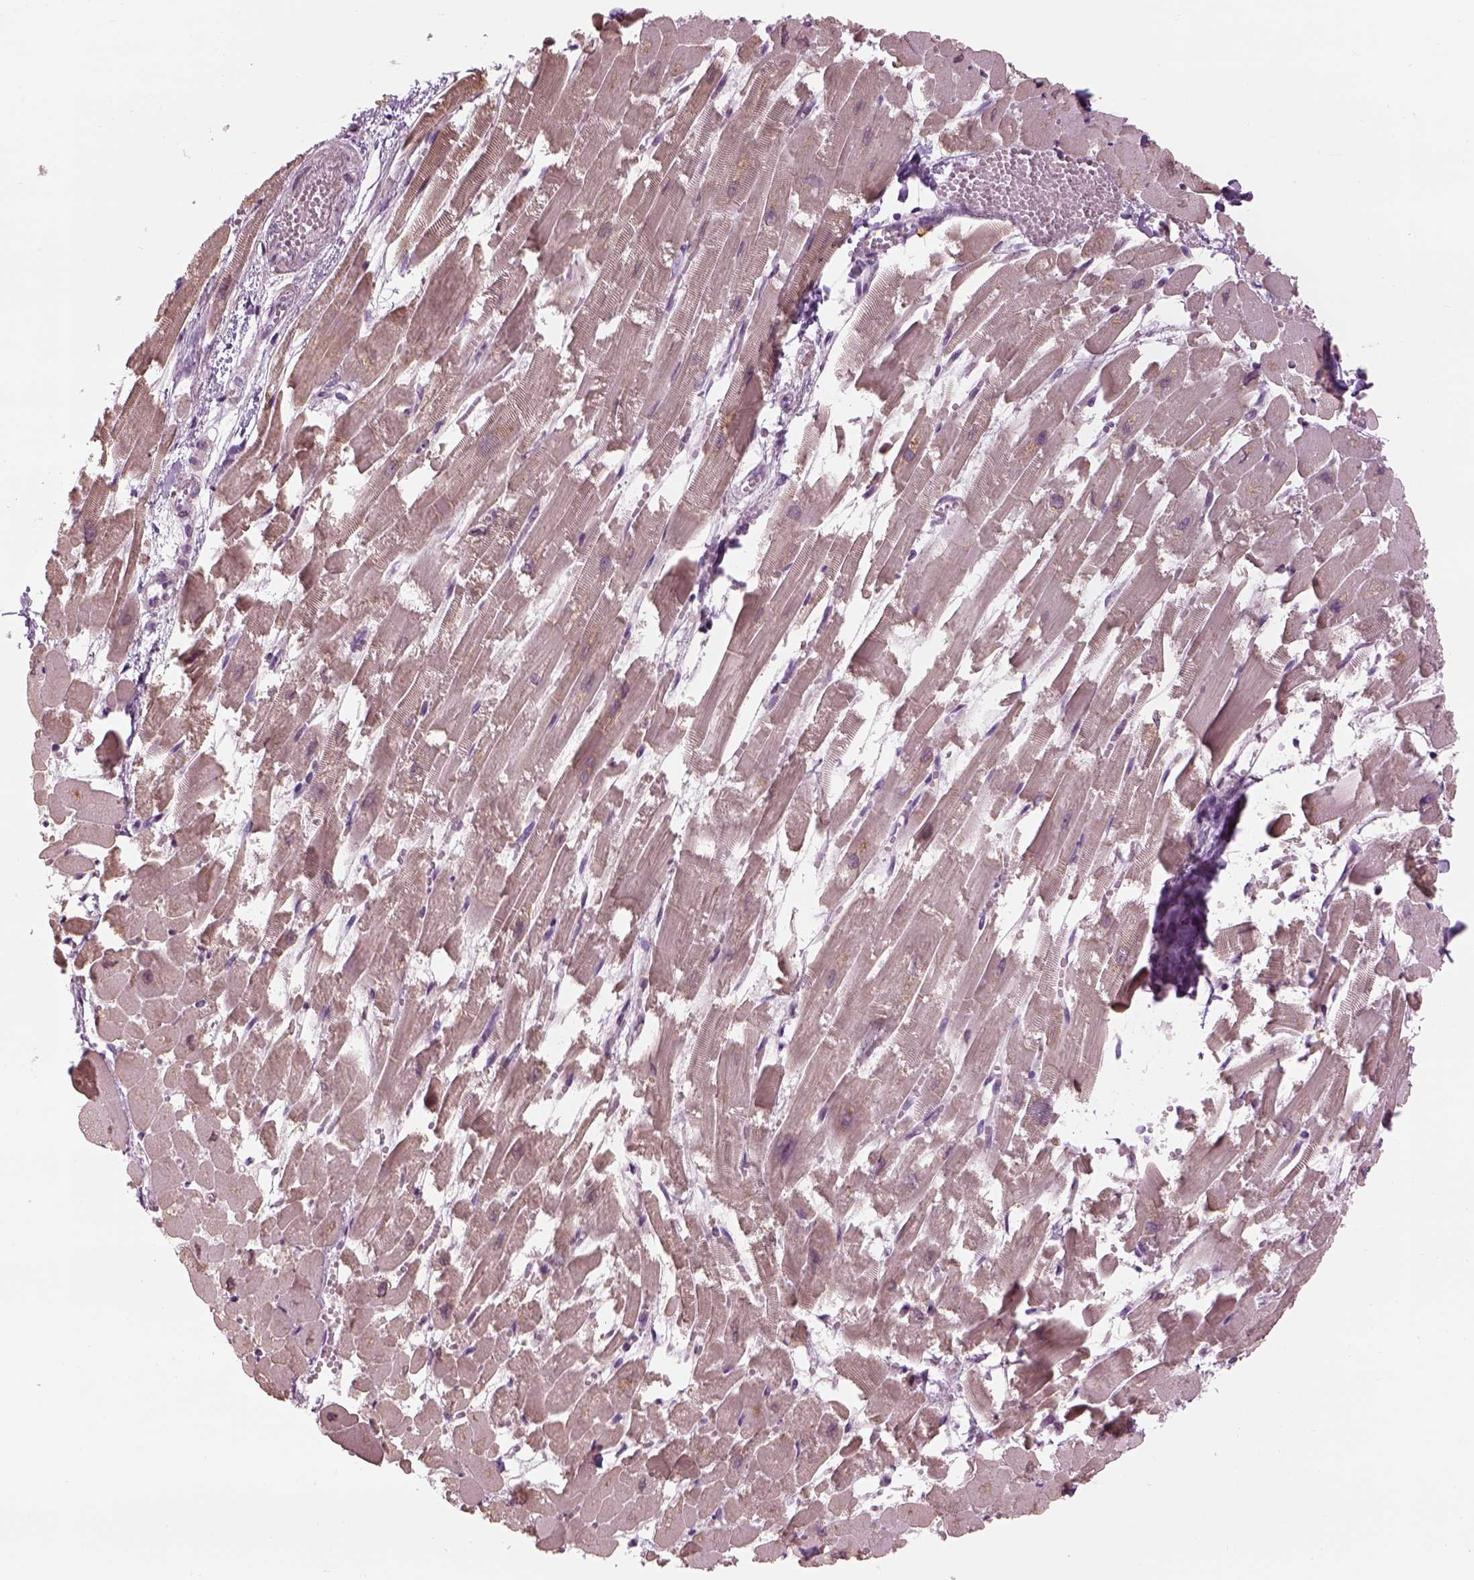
{"staining": {"intensity": "weak", "quantity": "<25%", "location": "cytoplasmic/membranous"}, "tissue": "heart muscle", "cell_type": "Cardiomyocytes", "image_type": "normal", "snomed": [{"axis": "morphology", "description": "Normal tissue, NOS"}, {"axis": "topography", "description": "Heart"}], "caption": "Protein analysis of benign heart muscle reveals no significant expression in cardiomyocytes. (DAB (3,3'-diaminobenzidine) immunohistochemistry visualized using brightfield microscopy, high magnification).", "gene": "LRRIQ3", "patient": {"sex": "female", "age": 52}}